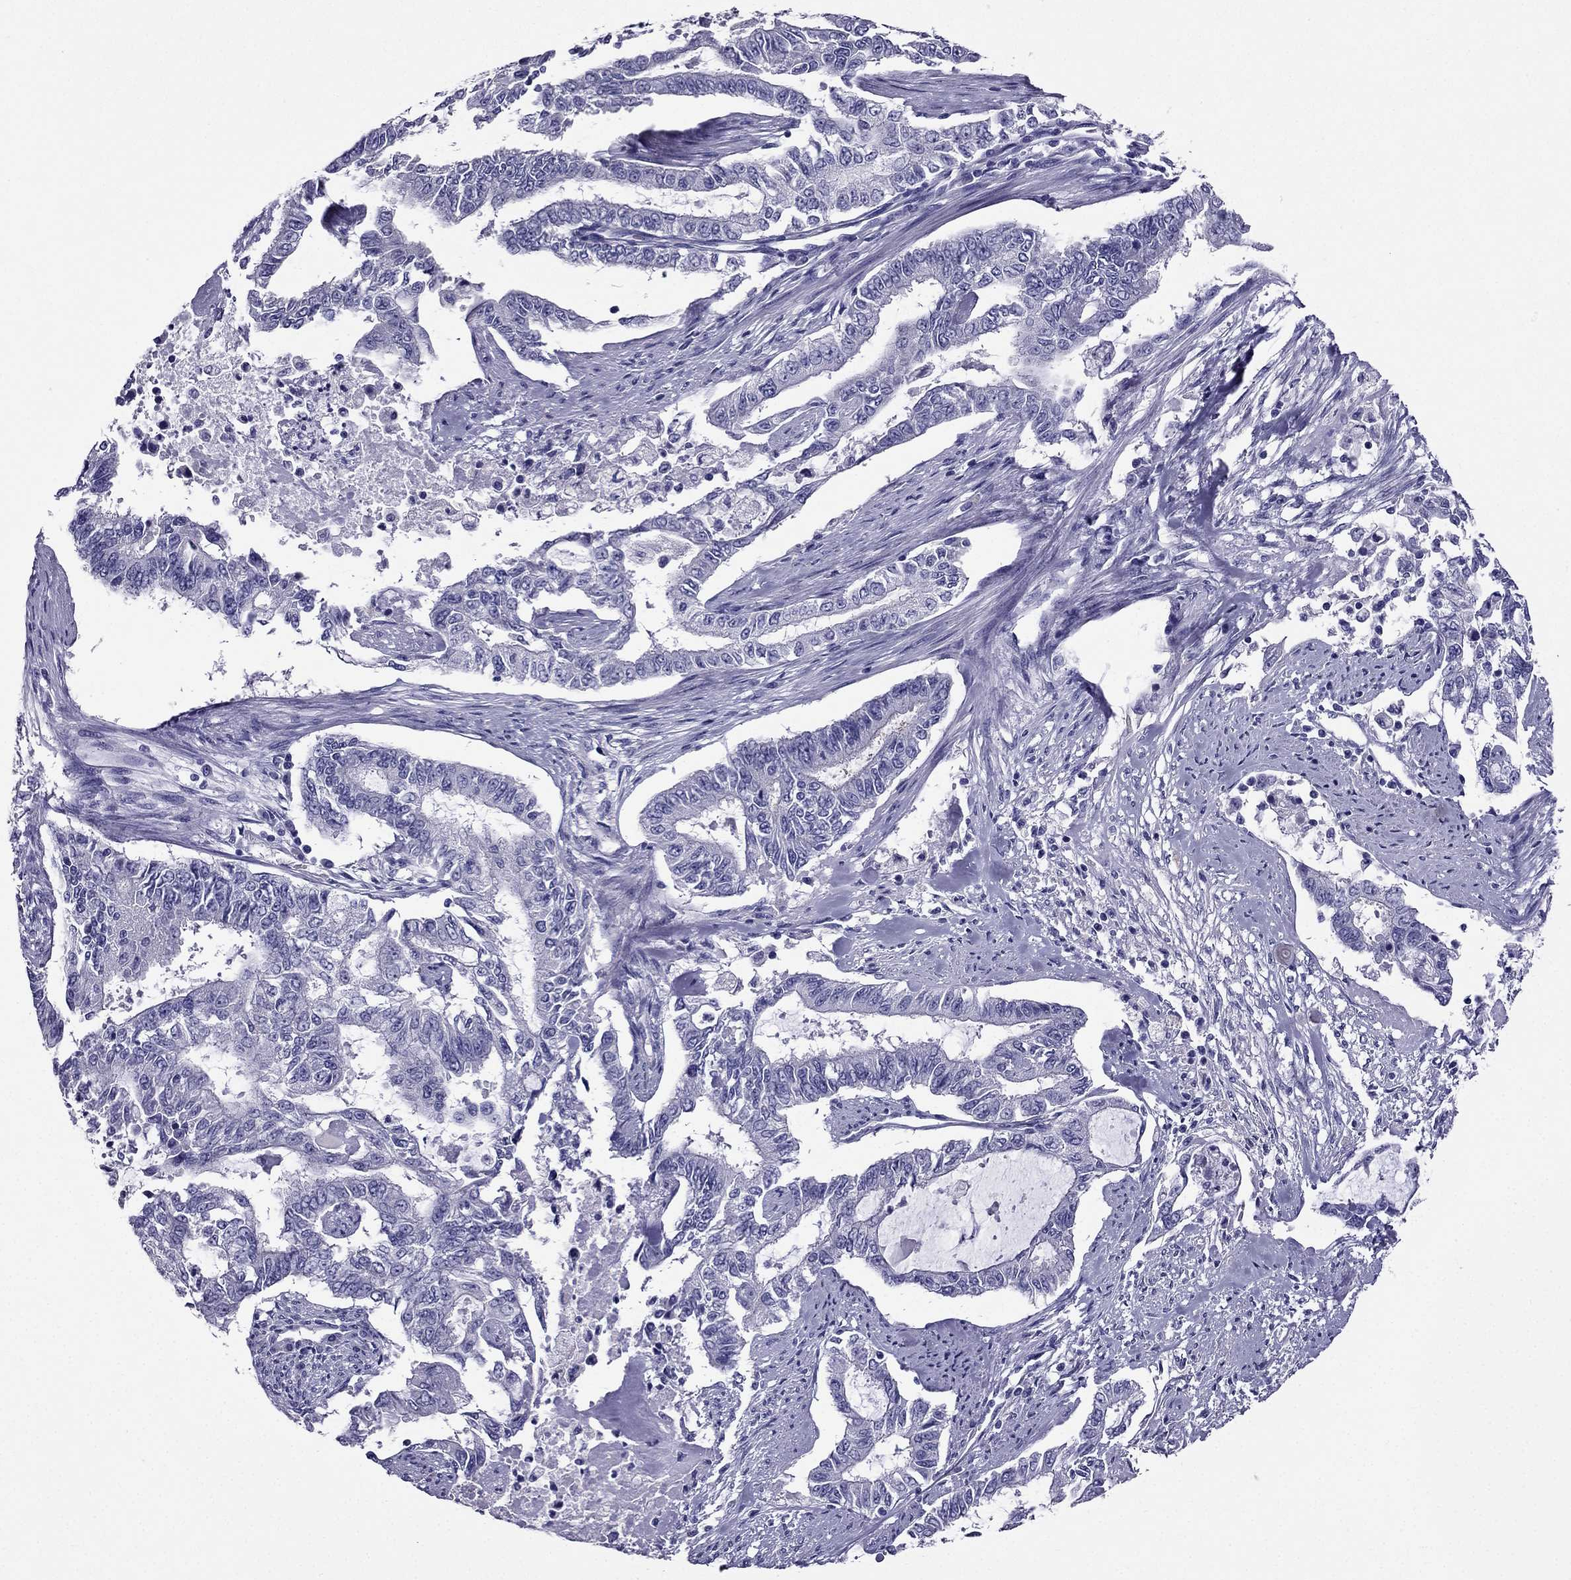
{"staining": {"intensity": "negative", "quantity": "none", "location": "none"}, "tissue": "endometrial cancer", "cell_type": "Tumor cells", "image_type": "cancer", "snomed": [{"axis": "morphology", "description": "Adenocarcinoma, NOS"}, {"axis": "topography", "description": "Uterus"}], "caption": "There is no significant expression in tumor cells of endometrial adenocarcinoma. (Immunohistochemistry, brightfield microscopy, high magnification).", "gene": "ZNF541", "patient": {"sex": "female", "age": 59}}